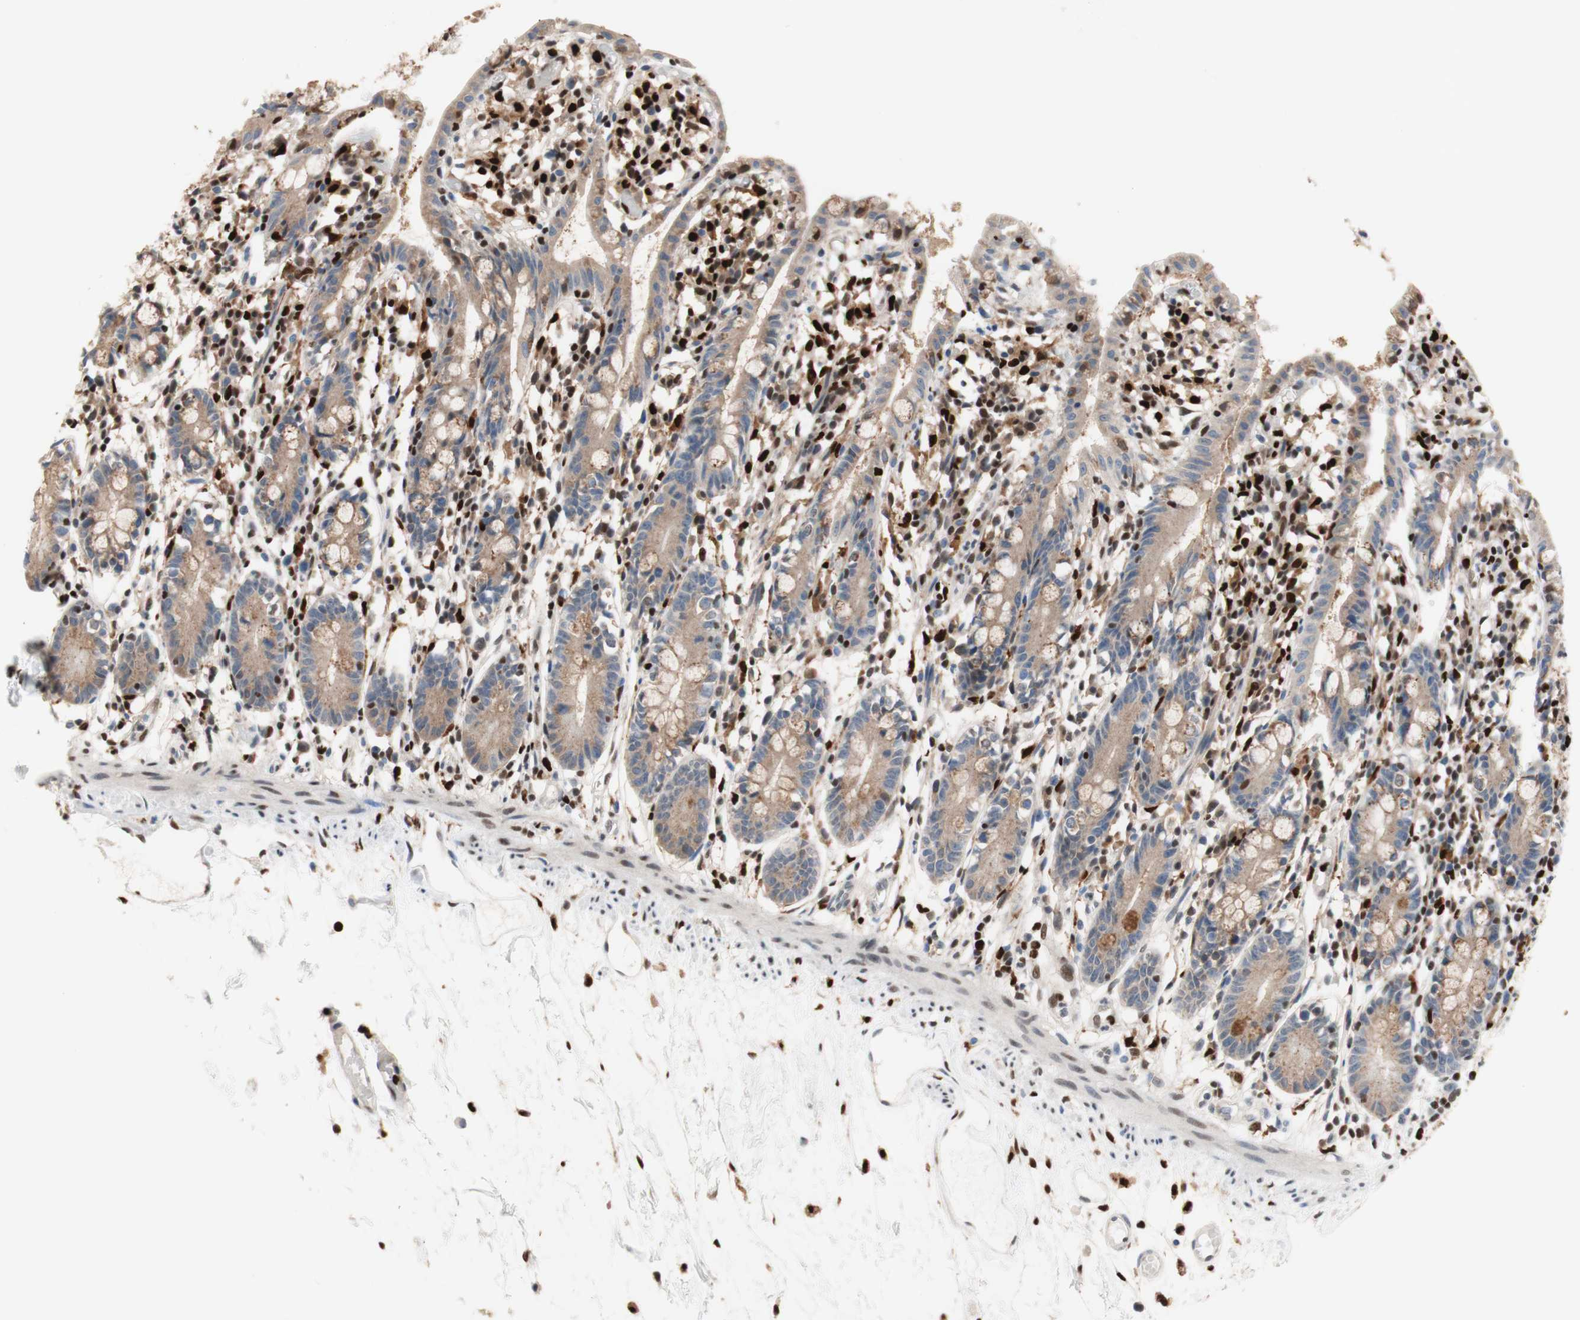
{"staining": {"intensity": "moderate", "quantity": ">75%", "location": "cytoplasmic/membranous"}, "tissue": "small intestine", "cell_type": "Glandular cells", "image_type": "normal", "snomed": [{"axis": "morphology", "description": "Normal tissue, NOS"}, {"axis": "morphology", "description": "Cystadenocarcinoma, serous, Metastatic site"}, {"axis": "topography", "description": "Small intestine"}], "caption": "Immunohistochemical staining of normal small intestine reveals >75% levels of moderate cytoplasmic/membranous protein staining in approximately >75% of glandular cells. The protein of interest is shown in brown color, while the nuclei are stained blue.", "gene": "EED", "patient": {"sex": "female", "age": 61}}